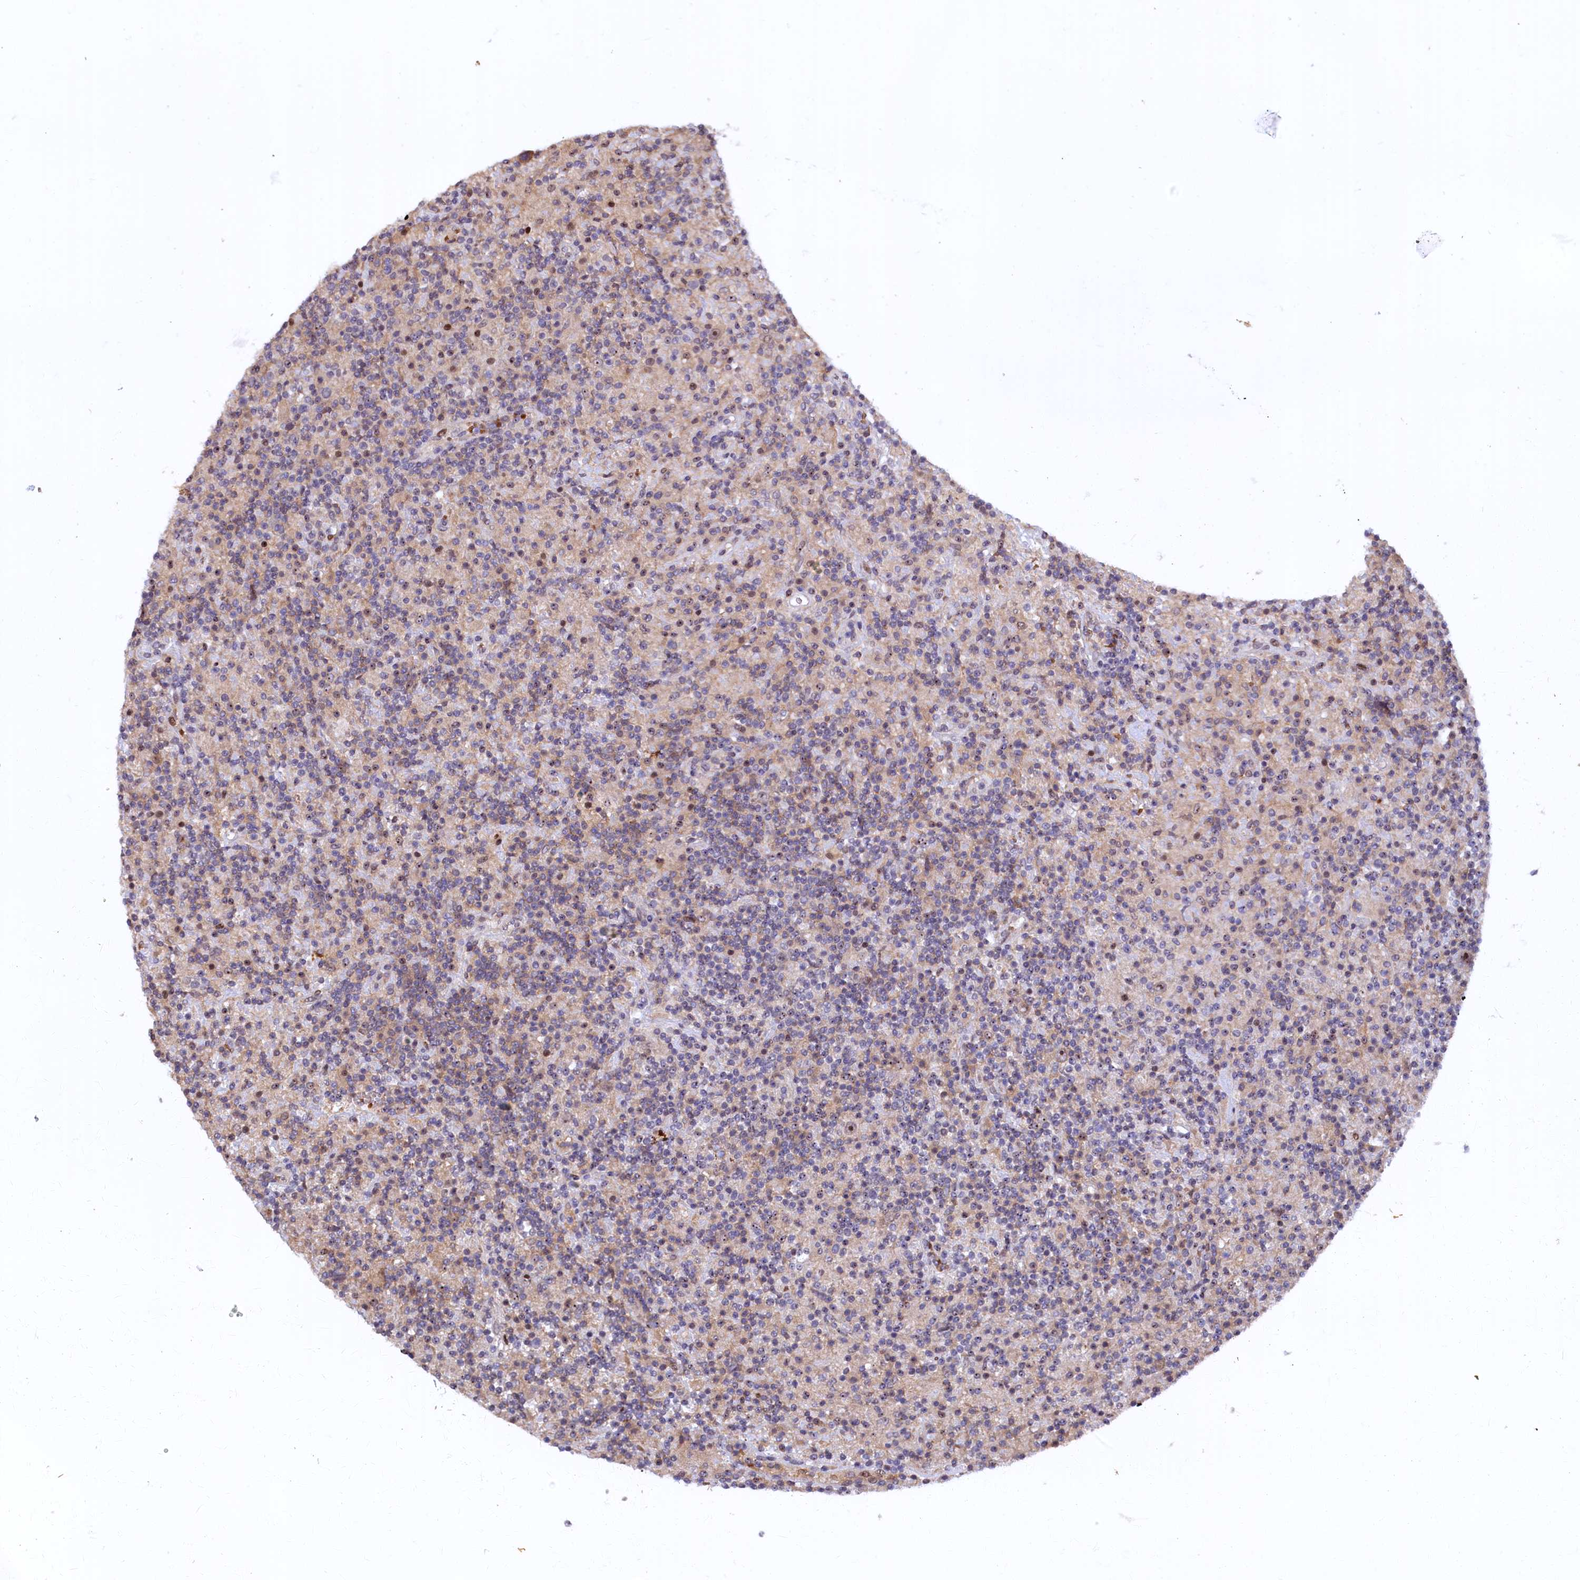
{"staining": {"intensity": "moderate", "quantity": ">75%", "location": "nuclear"}, "tissue": "lymphoma", "cell_type": "Tumor cells", "image_type": "cancer", "snomed": [{"axis": "morphology", "description": "Hodgkin's disease, NOS"}, {"axis": "topography", "description": "Lymph node"}], "caption": "A brown stain highlights moderate nuclear staining of a protein in human Hodgkin's disease tumor cells. (brown staining indicates protein expression, while blue staining denotes nuclei).", "gene": "N4BP2L1", "patient": {"sex": "male", "age": 70}}